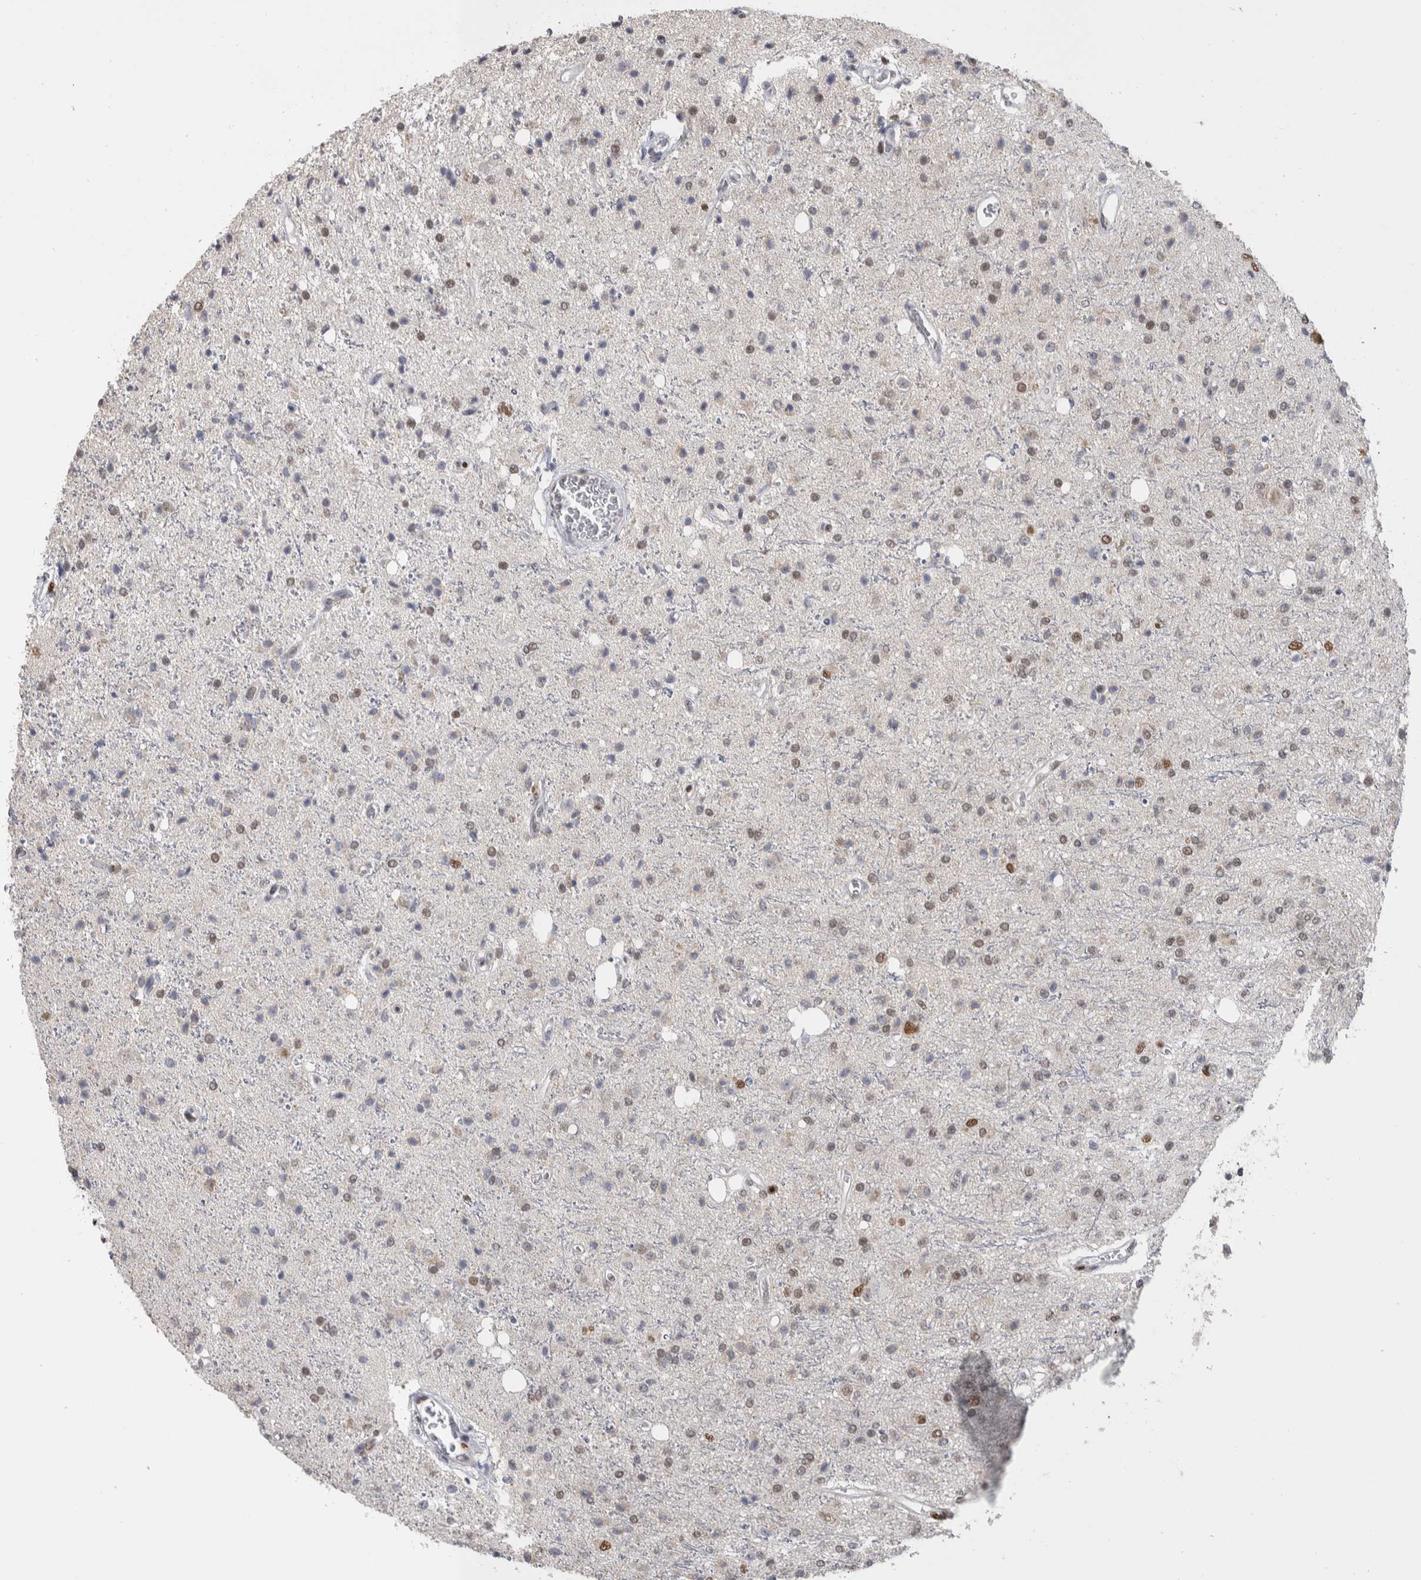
{"staining": {"intensity": "moderate", "quantity": "<25%", "location": "nuclear"}, "tissue": "glioma", "cell_type": "Tumor cells", "image_type": "cancer", "snomed": [{"axis": "morphology", "description": "Glioma, malignant, High grade"}, {"axis": "topography", "description": "Brain"}], "caption": "Protein staining exhibits moderate nuclear staining in about <25% of tumor cells in malignant high-grade glioma.", "gene": "HEXIM2", "patient": {"sex": "male", "age": 47}}